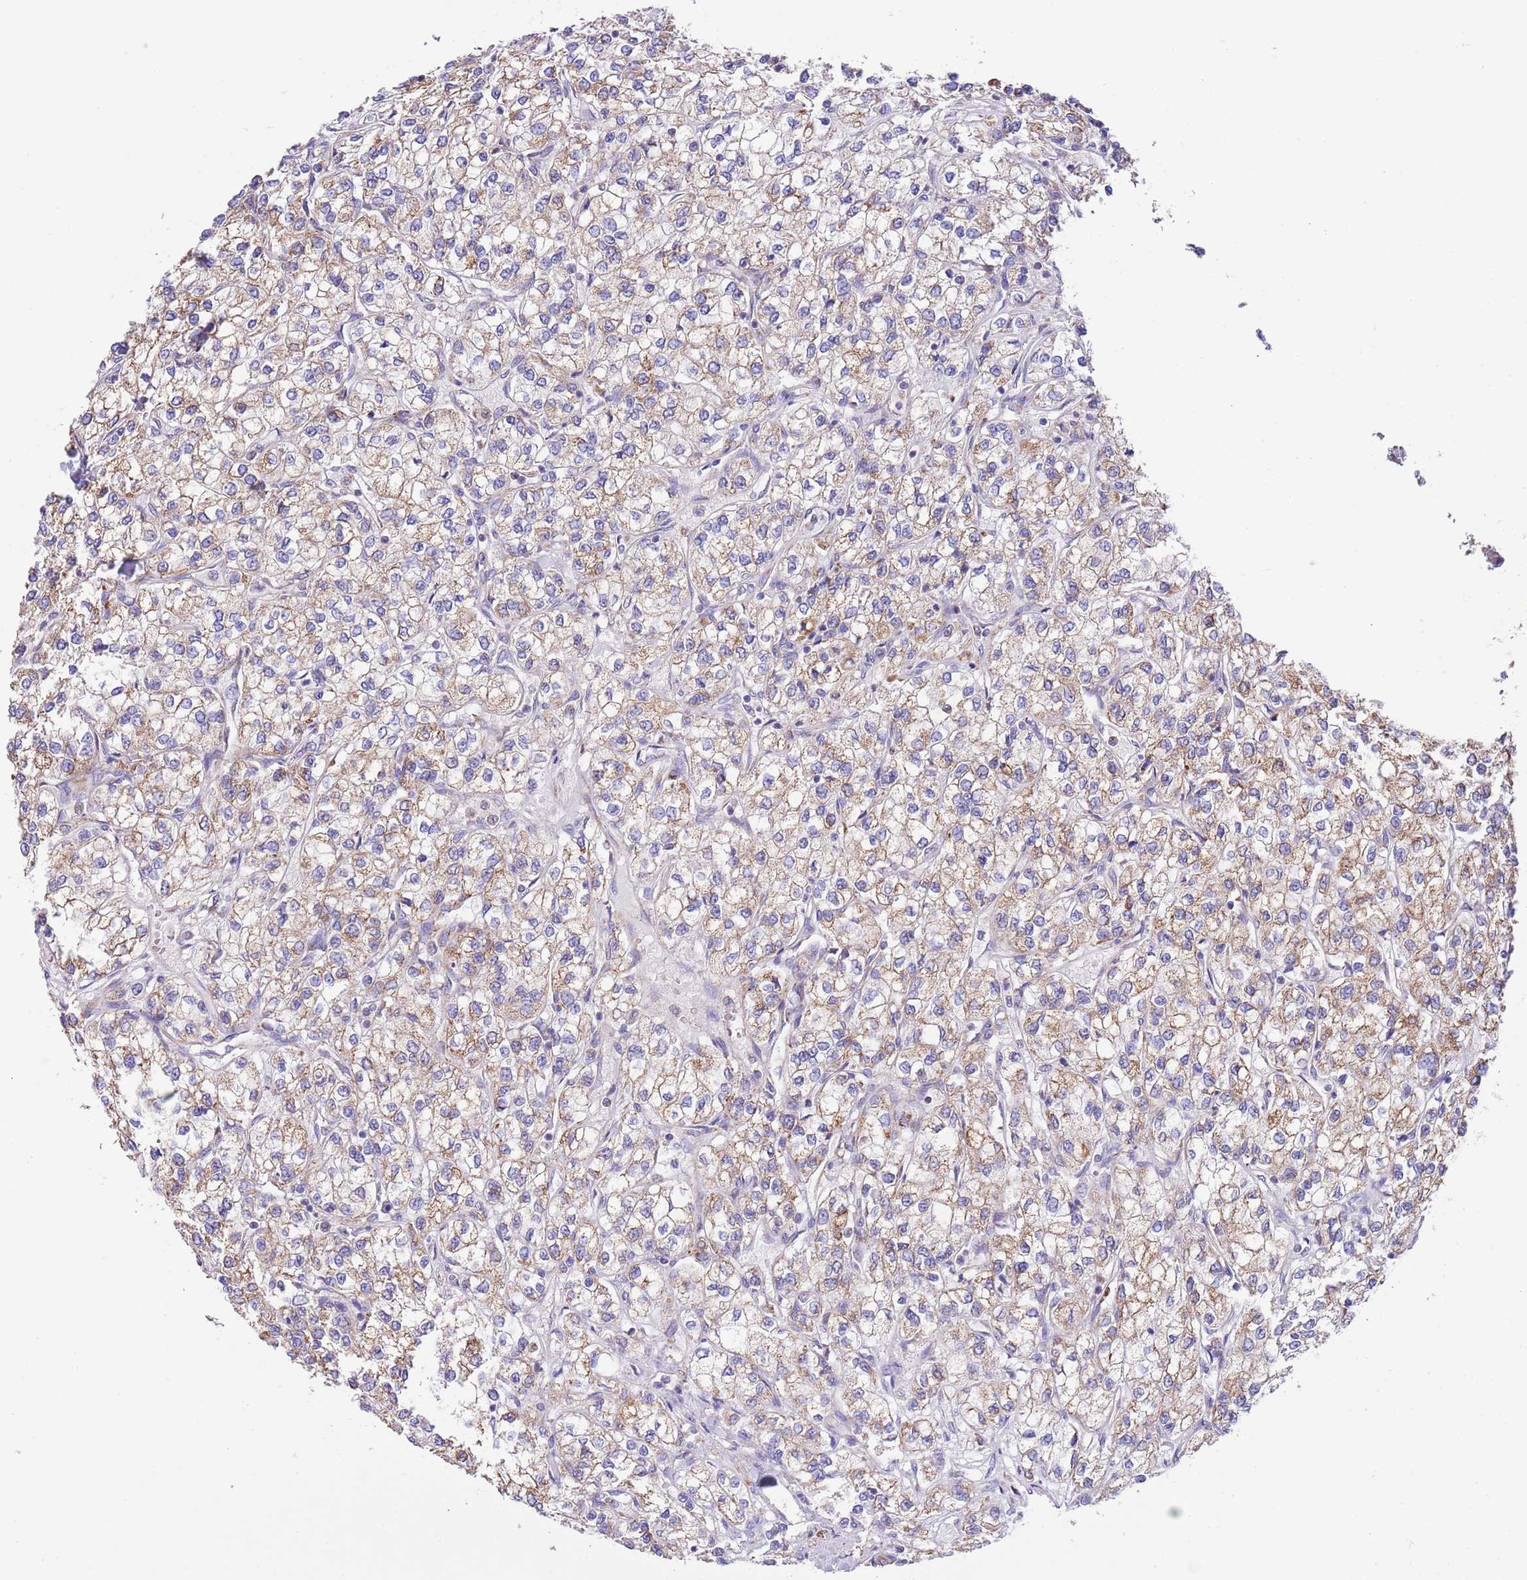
{"staining": {"intensity": "moderate", "quantity": ">75%", "location": "cytoplasmic/membranous"}, "tissue": "renal cancer", "cell_type": "Tumor cells", "image_type": "cancer", "snomed": [{"axis": "morphology", "description": "Adenocarcinoma, NOS"}, {"axis": "topography", "description": "Kidney"}], "caption": "Moderate cytoplasmic/membranous expression for a protein is present in about >75% of tumor cells of renal cancer (adenocarcinoma) using IHC.", "gene": "SS18L2", "patient": {"sex": "male", "age": 80}}